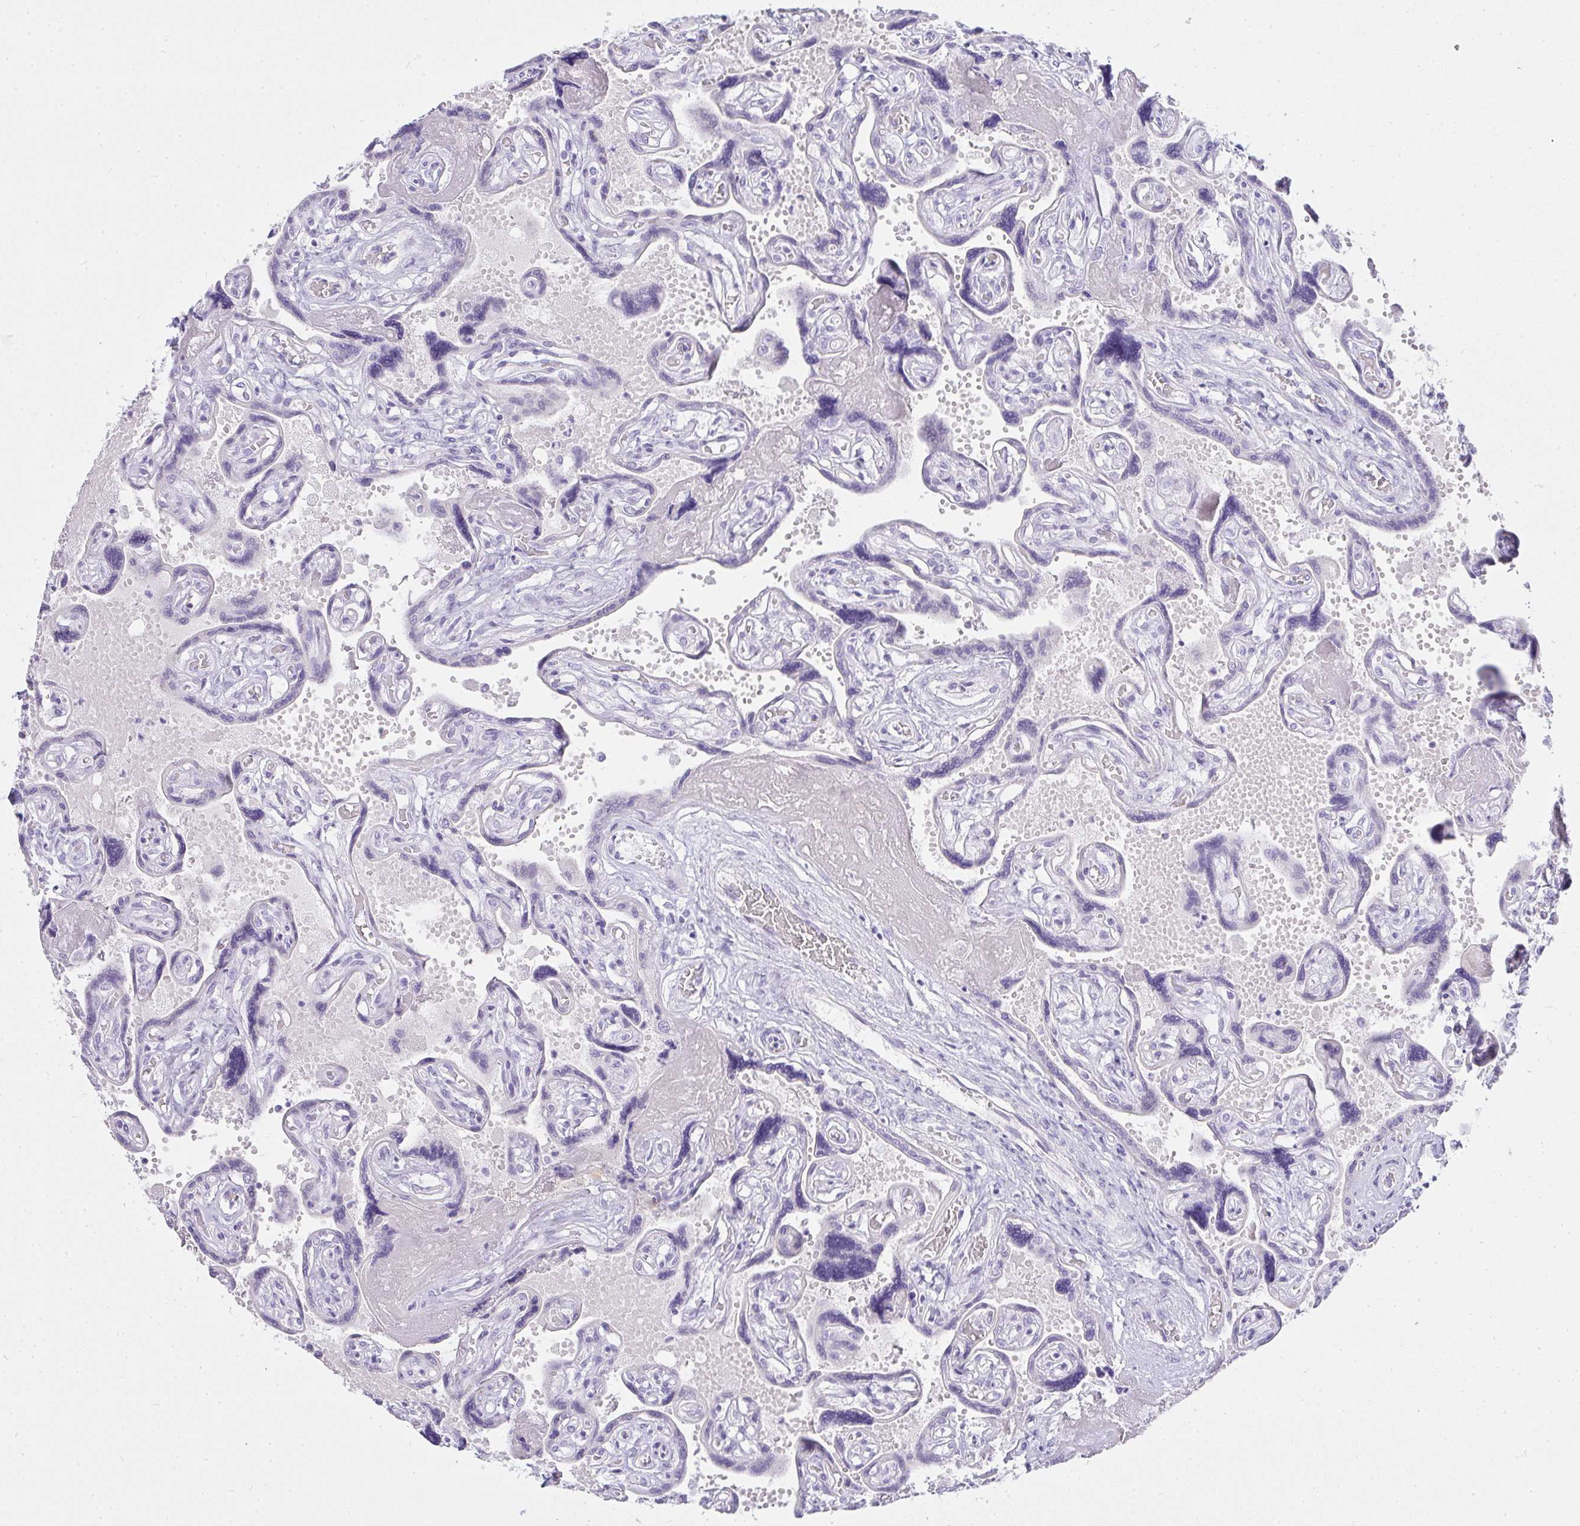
{"staining": {"intensity": "negative", "quantity": "none", "location": "none"}, "tissue": "placenta", "cell_type": "Trophoblastic cells", "image_type": "normal", "snomed": [{"axis": "morphology", "description": "Normal tissue, NOS"}, {"axis": "topography", "description": "Placenta"}], "caption": "Immunohistochemistry (IHC) micrograph of normal placenta: placenta stained with DAB displays no significant protein positivity in trophoblastic cells.", "gene": "OR5J2", "patient": {"sex": "female", "age": 32}}